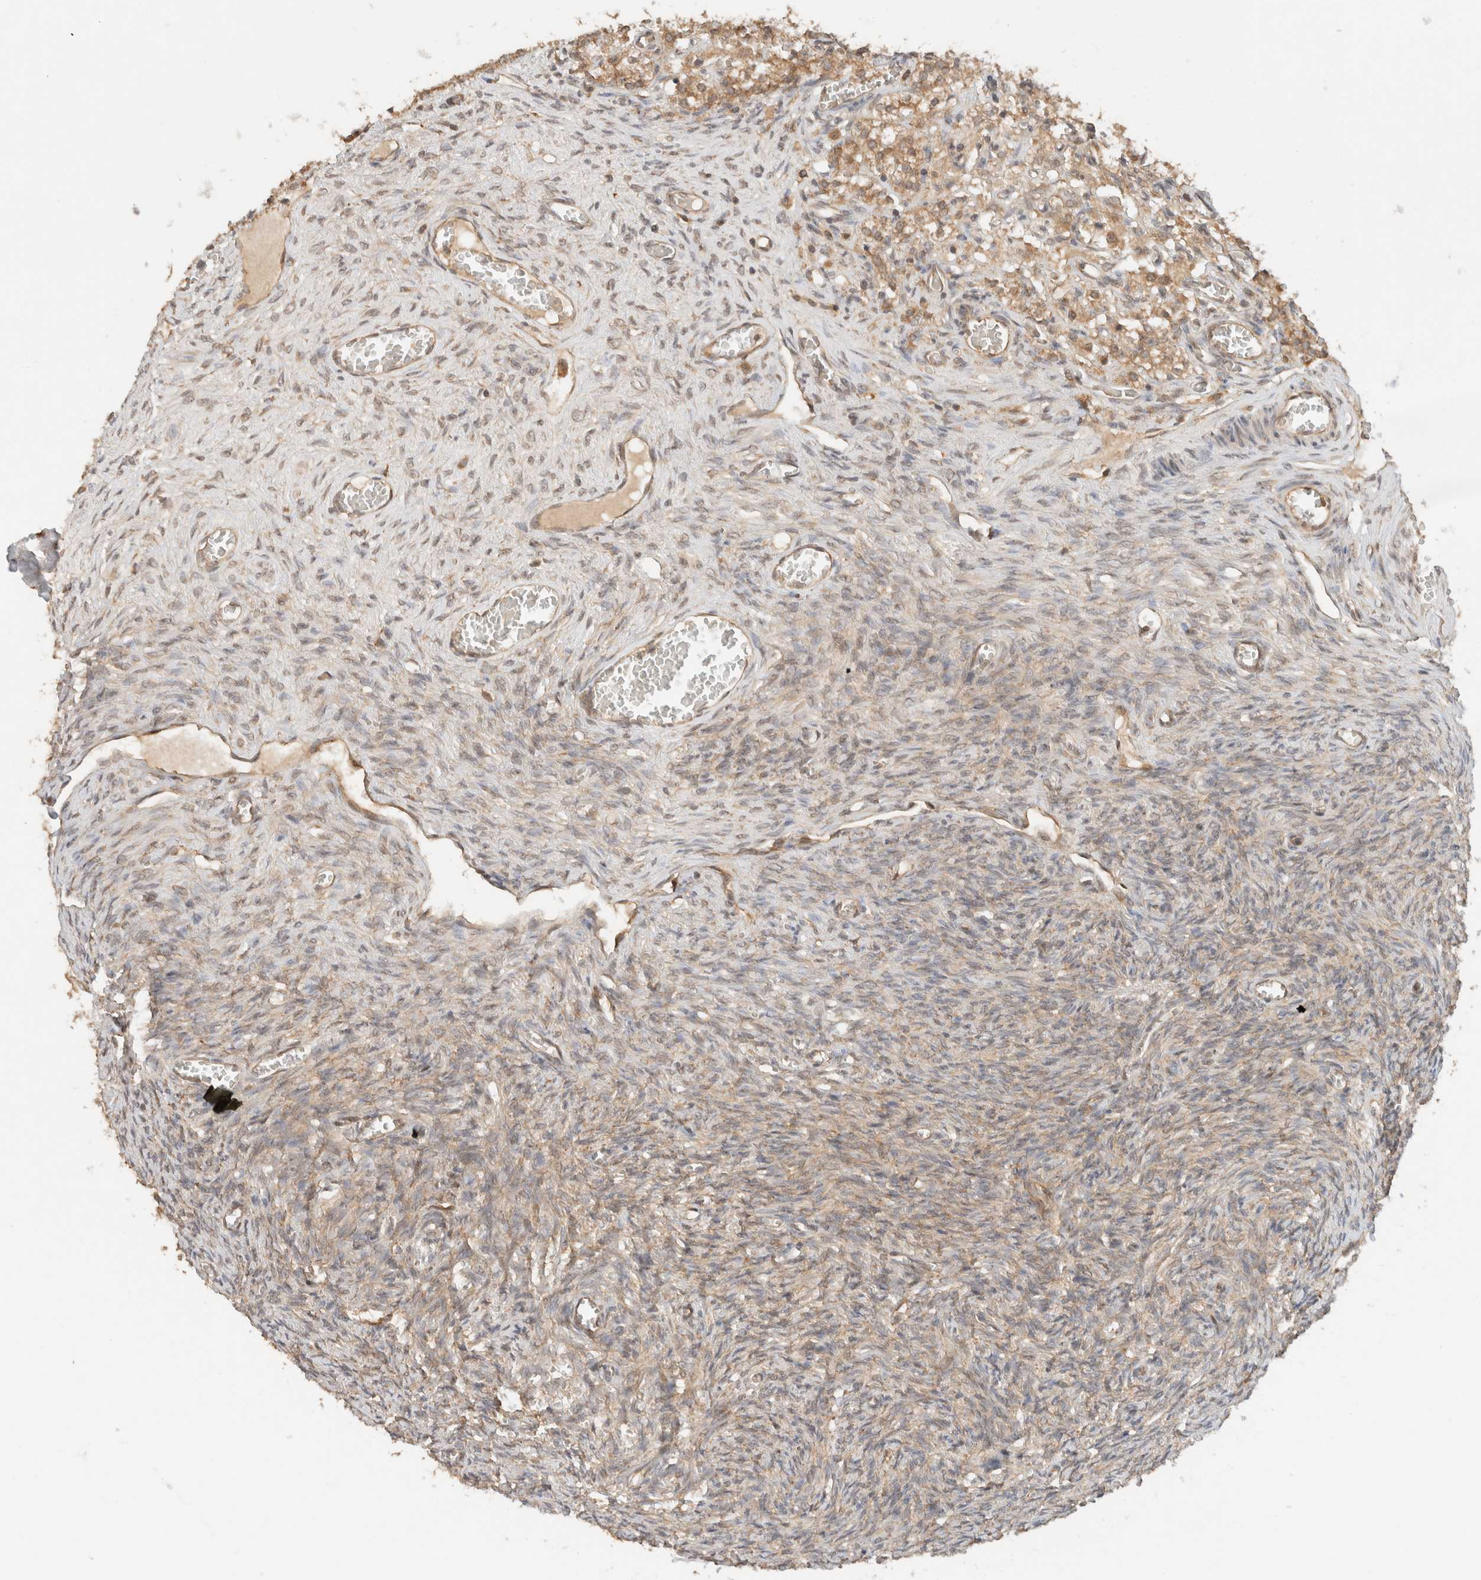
{"staining": {"intensity": "moderate", "quantity": ">75%", "location": "cytoplasmic/membranous"}, "tissue": "ovary", "cell_type": "Ovarian stroma cells", "image_type": "normal", "snomed": [{"axis": "morphology", "description": "Normal tissue, NOS"}, {"axis": "topography", "description": "Ovary"}], "caption": "Moderate cytoplasmic/membranous positivity is appreciated in approximately >75% of ovarian stroma cells in unremarkable ovary.", "gene": "ARFGEF2", "patient": {"sex": "female", "age": 27}}